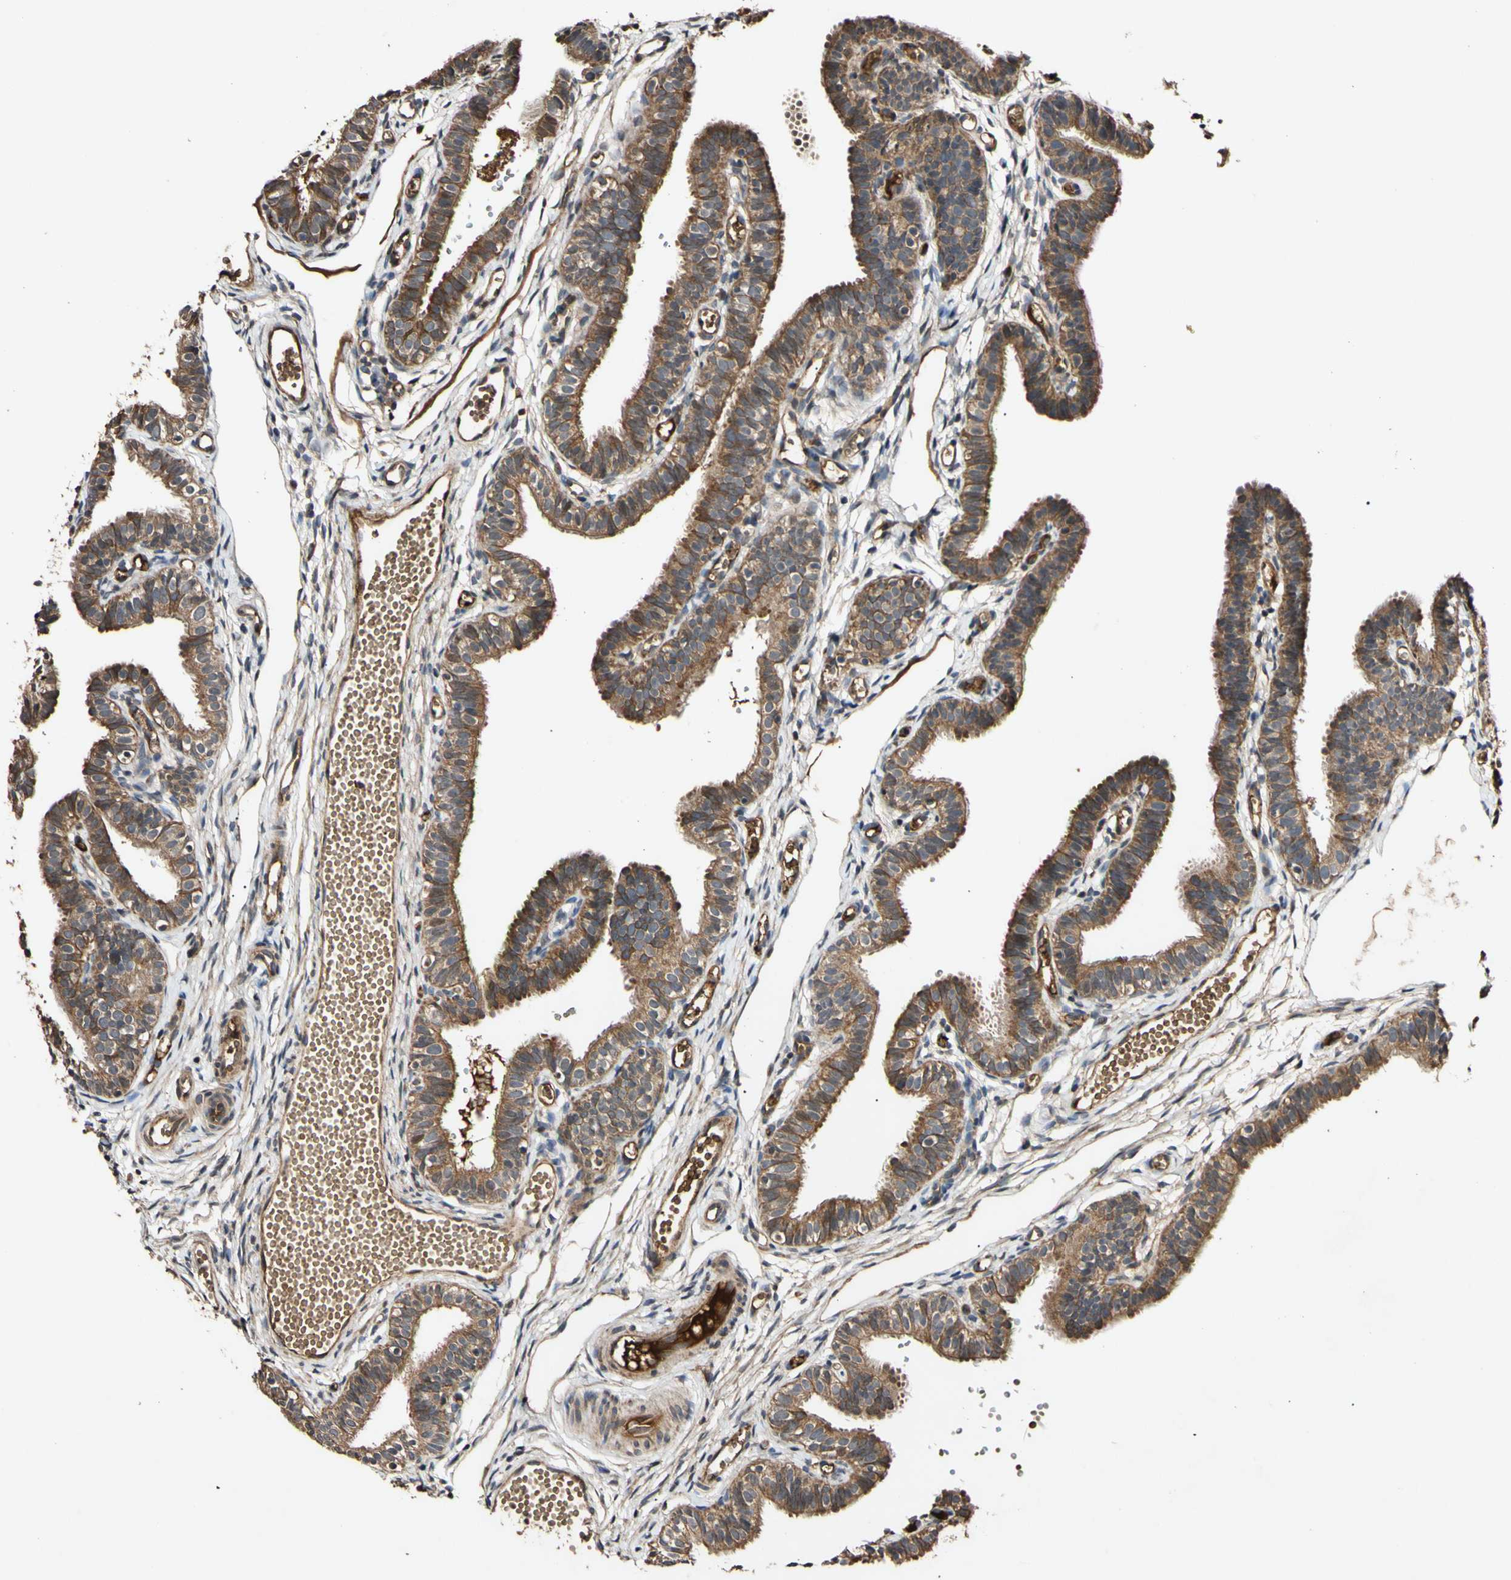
{"staining": {"intensity": "moderate", "quantity": ">75%", "location": "cytoplasmic/membranous"}, "tissue": "fallopian tube", "cell_type": "Glandular cells", "image_type": "normal", "snomed": [{"axis": "morphology", "description": "Normal tissue, NOS"}, {"axis": "topography", "description": "Fallopian tube"}, {"axis": "topography", "description": "Placenta"}], "caption": "Approximately >75% of glandular cells in normal human fallopian tube display moderate cytoplasmic/membranous protein expression as visualized by brown immunohistochemical staining.", "gene": "PLAT", "patient": {"sex": "female", "age": 34}}